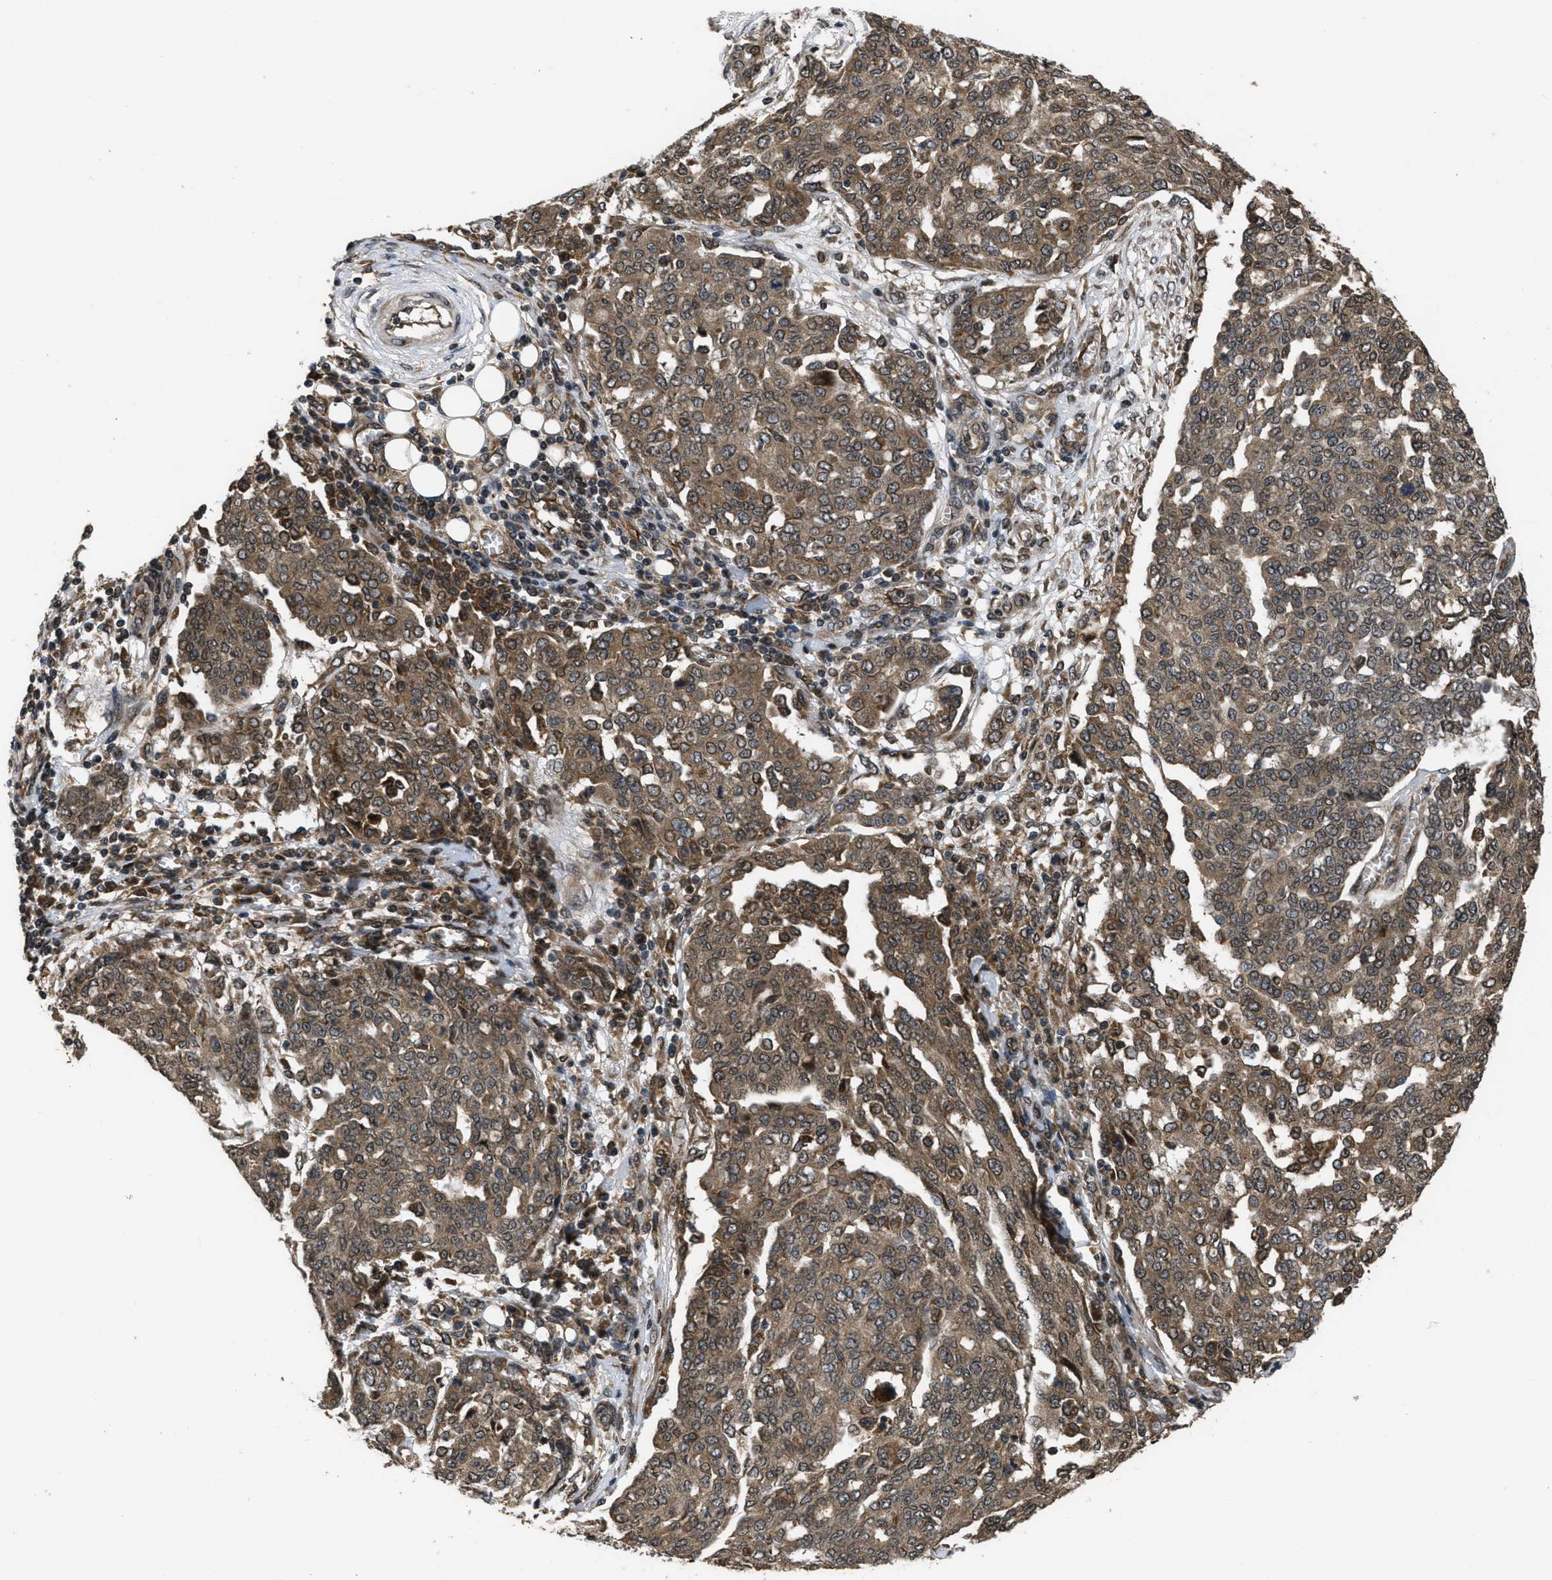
{"staining": {"intensity": "moderate", "quantity": ">75%", "location": "cytoplasmic/membranous"}, "tissue": "ovarian cancer", "cell_type": "Tumor cells", "image_type": "cancer", "snomed": [{"axis": "morphology", "description": "Cystadenocarcinoma, serous, NOS"}, {"axis": "topography", "description": "Soft tissue"}, {"axis": "topography", "description": "Ovary"}], "caption": "Moderate cytoplasmic/membranous positivity for a protein is present in about >75% of tumor cells of ovarian cancer using immunohistochemistry.", "gene": "SPTLC1", "patient": {"sex": "female", "age": 57}}